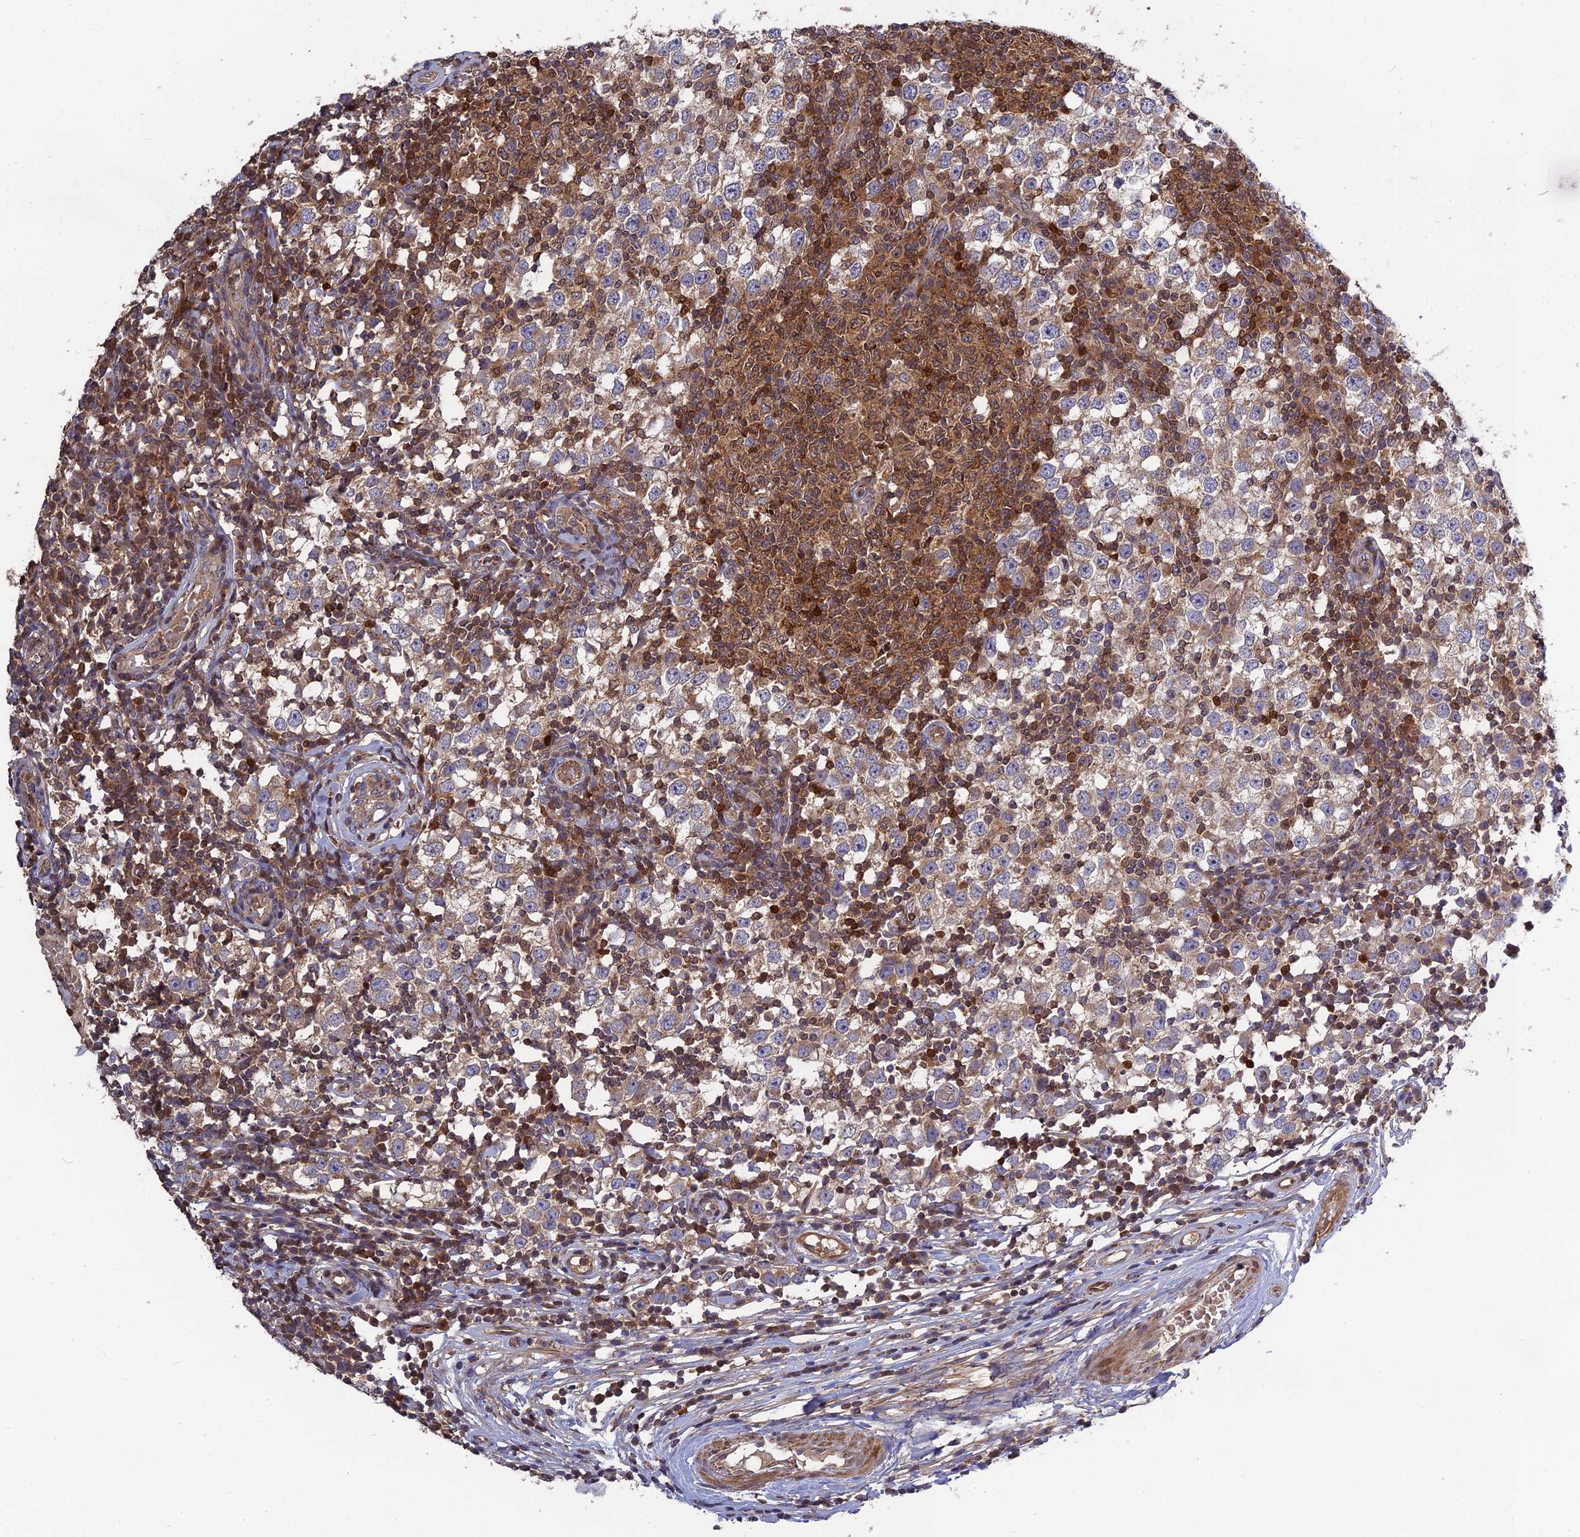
{"staining": {"intensity": "weak", "quantity": "<25%", "location": "cytoplasmic/membranous"}, "tissue": "testis cancer", "cell_type": "Tumor cells", "image_type": "cancer", "snomed": [{"axis": "morphology", "description": "Seminoma, NOS"}, {"axis": "topography", "description": "Testis"}], "caption": "This is an IHC image of human testis cancer. There is no staining in tumor cells.", "gene": "RPIA", "patient": {"sex": "male", "age": 65}}